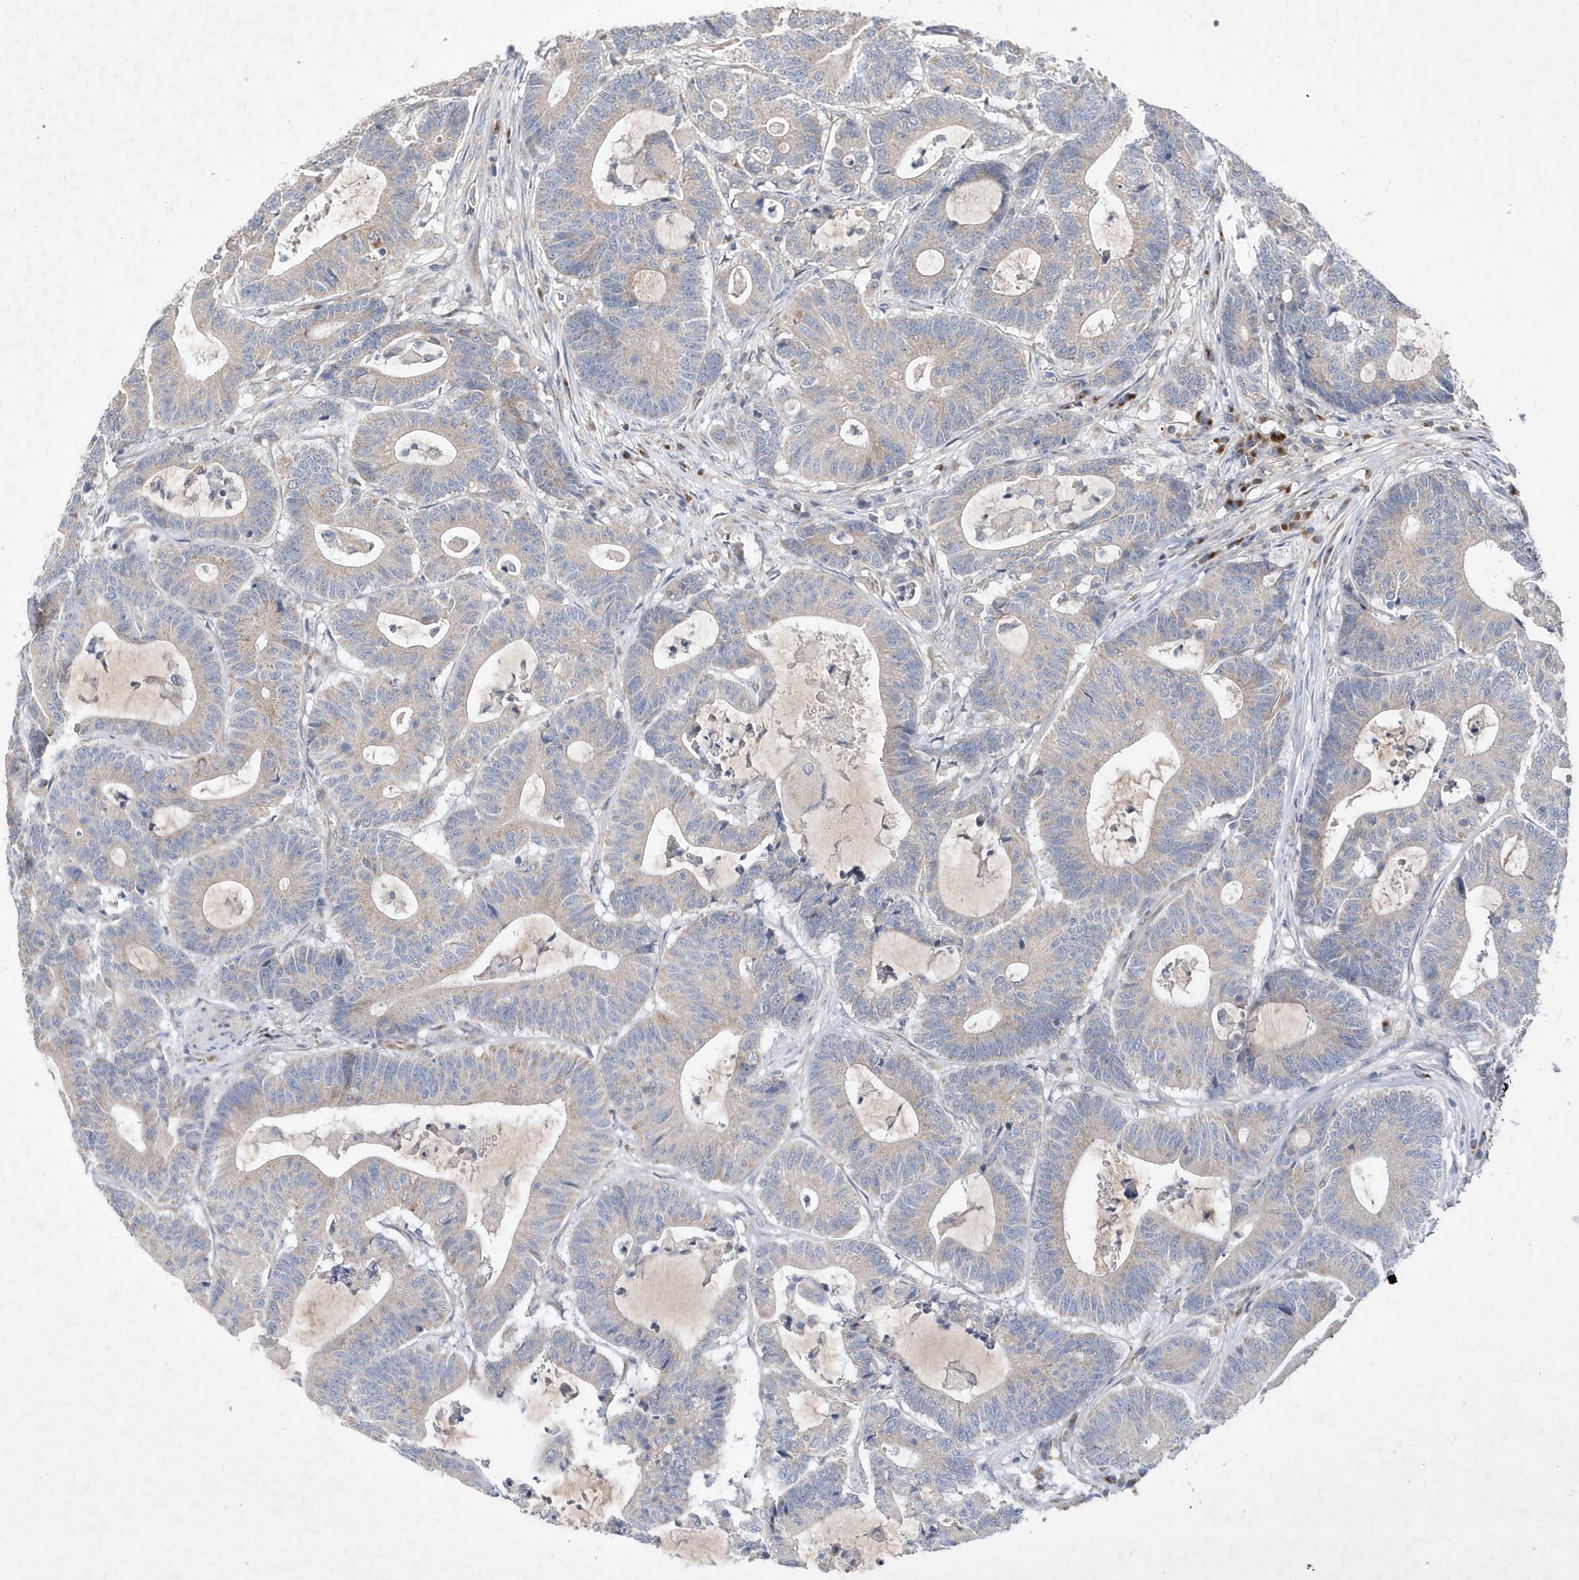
{"staining": {"intensity": "weak", "quantity": "<25%", "location": "cytoplasmic/membranous"}, "tissue": "colorectal cancer", "cell_type": "Tumor cells", "image_type": "cancer", "snomed": [{"axis": "morphology", "description": "Adenocarcinoma, NOS"}, {"axis": "topography", "description": "Colon"}], "caption": "Tumor cells show no significant protein positivity in colorectal adenocarcinoma. (Brightfield microscopy of DAB IHC at high magnification).", "gene": "METTL8", "patient": {"sex": "female", "age": 84}}